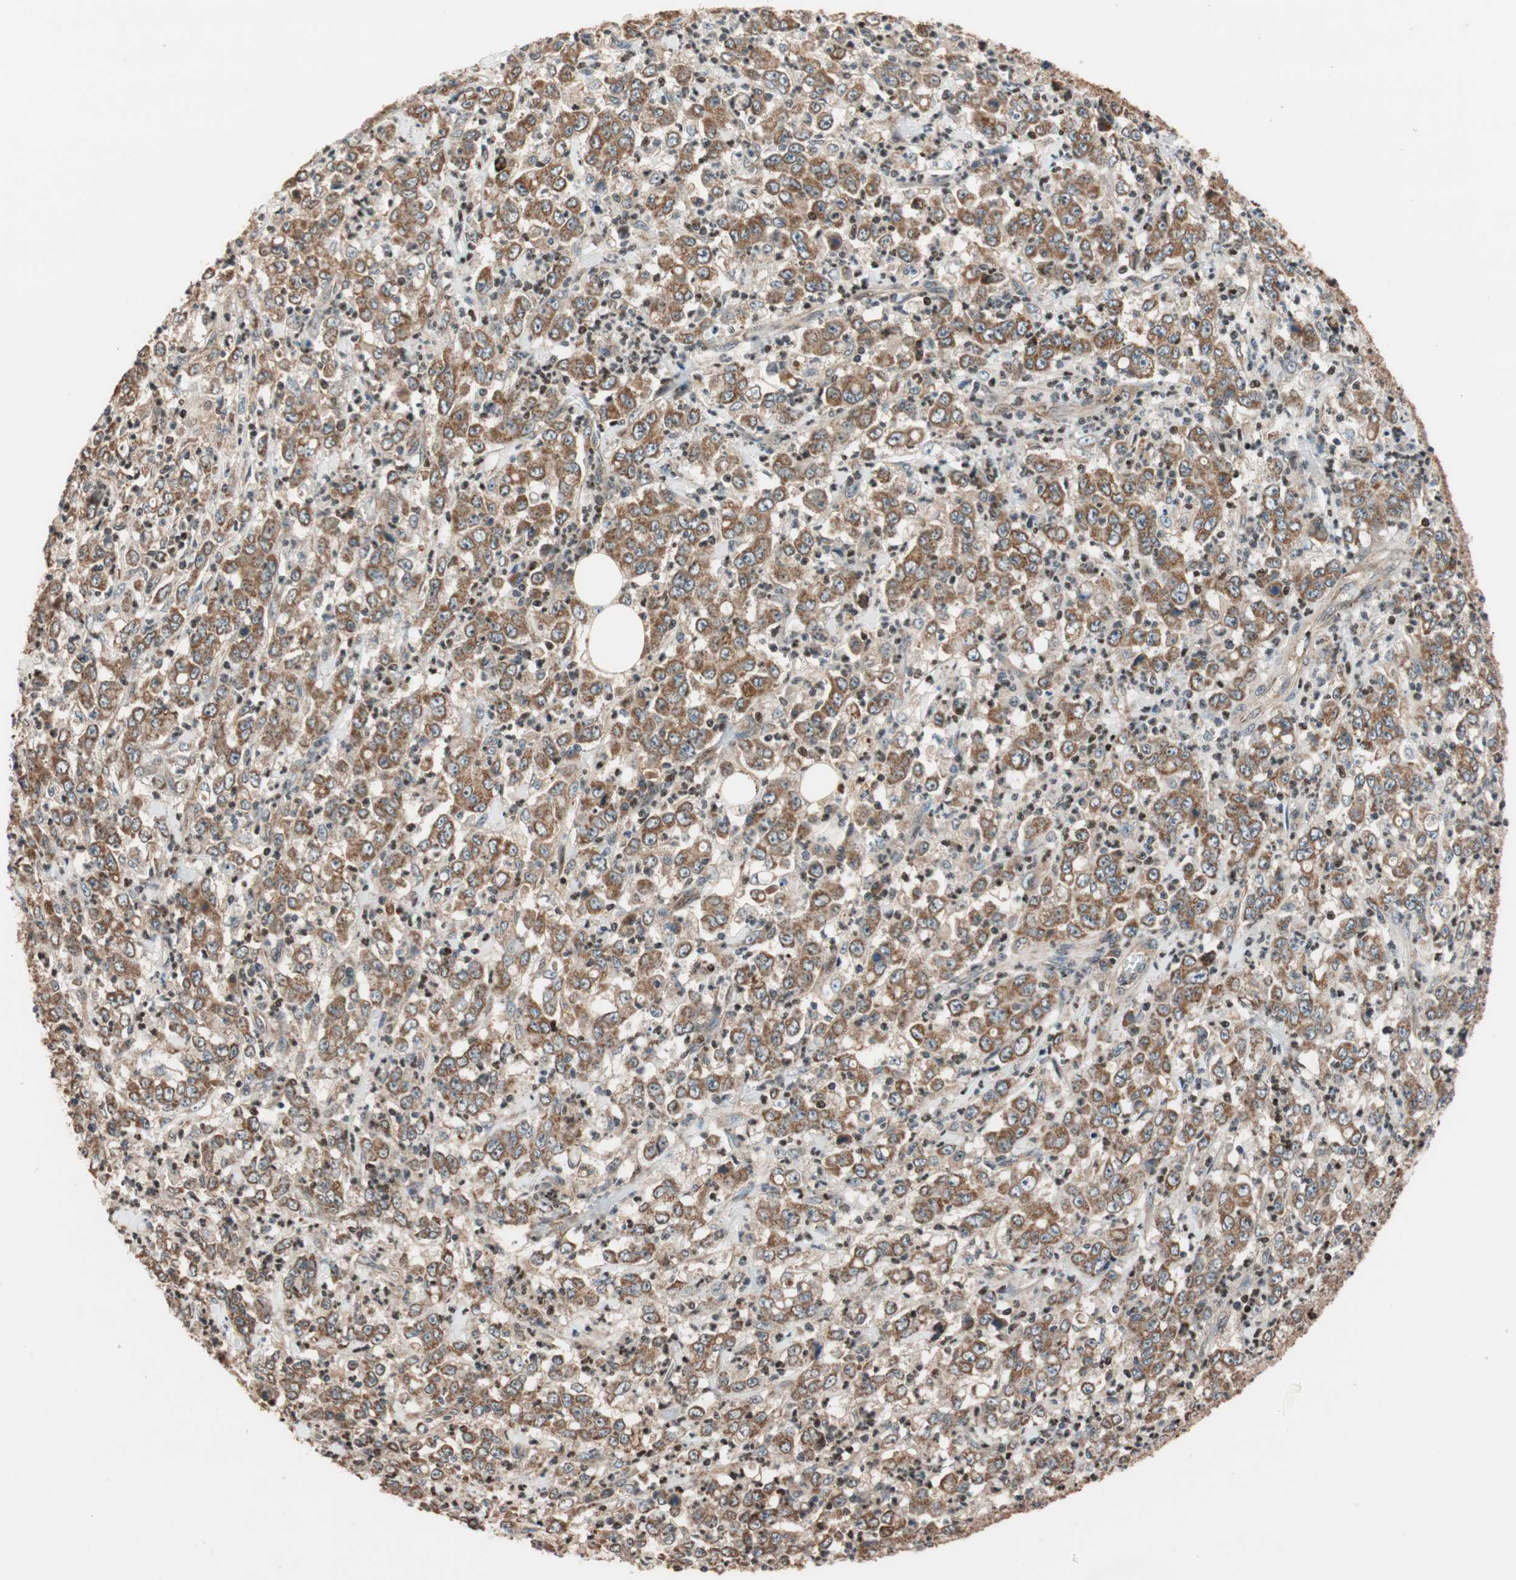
{"staining": {"intensity": "moderate", "quantity": ">75%", "location": "cytoplasmic/membranous"}, "tissue": "stomach cancer", "cell_type": "Tumor cells", "image_type": "cancer", "snomed": [{"axis": "morphology", "description": "Adenocarcinoma, NOS"}, {"axis": "topography", "description": "Stomach, lower"}], "caption": "There is medium levels of moderate cytoplasmic/membranous expression in tumor cells of stomach cancer, as demonstrated by immunohistochemical staining (brown color).", "gene": "HECW1", "patient": {"sex": "female", "age": 71}}